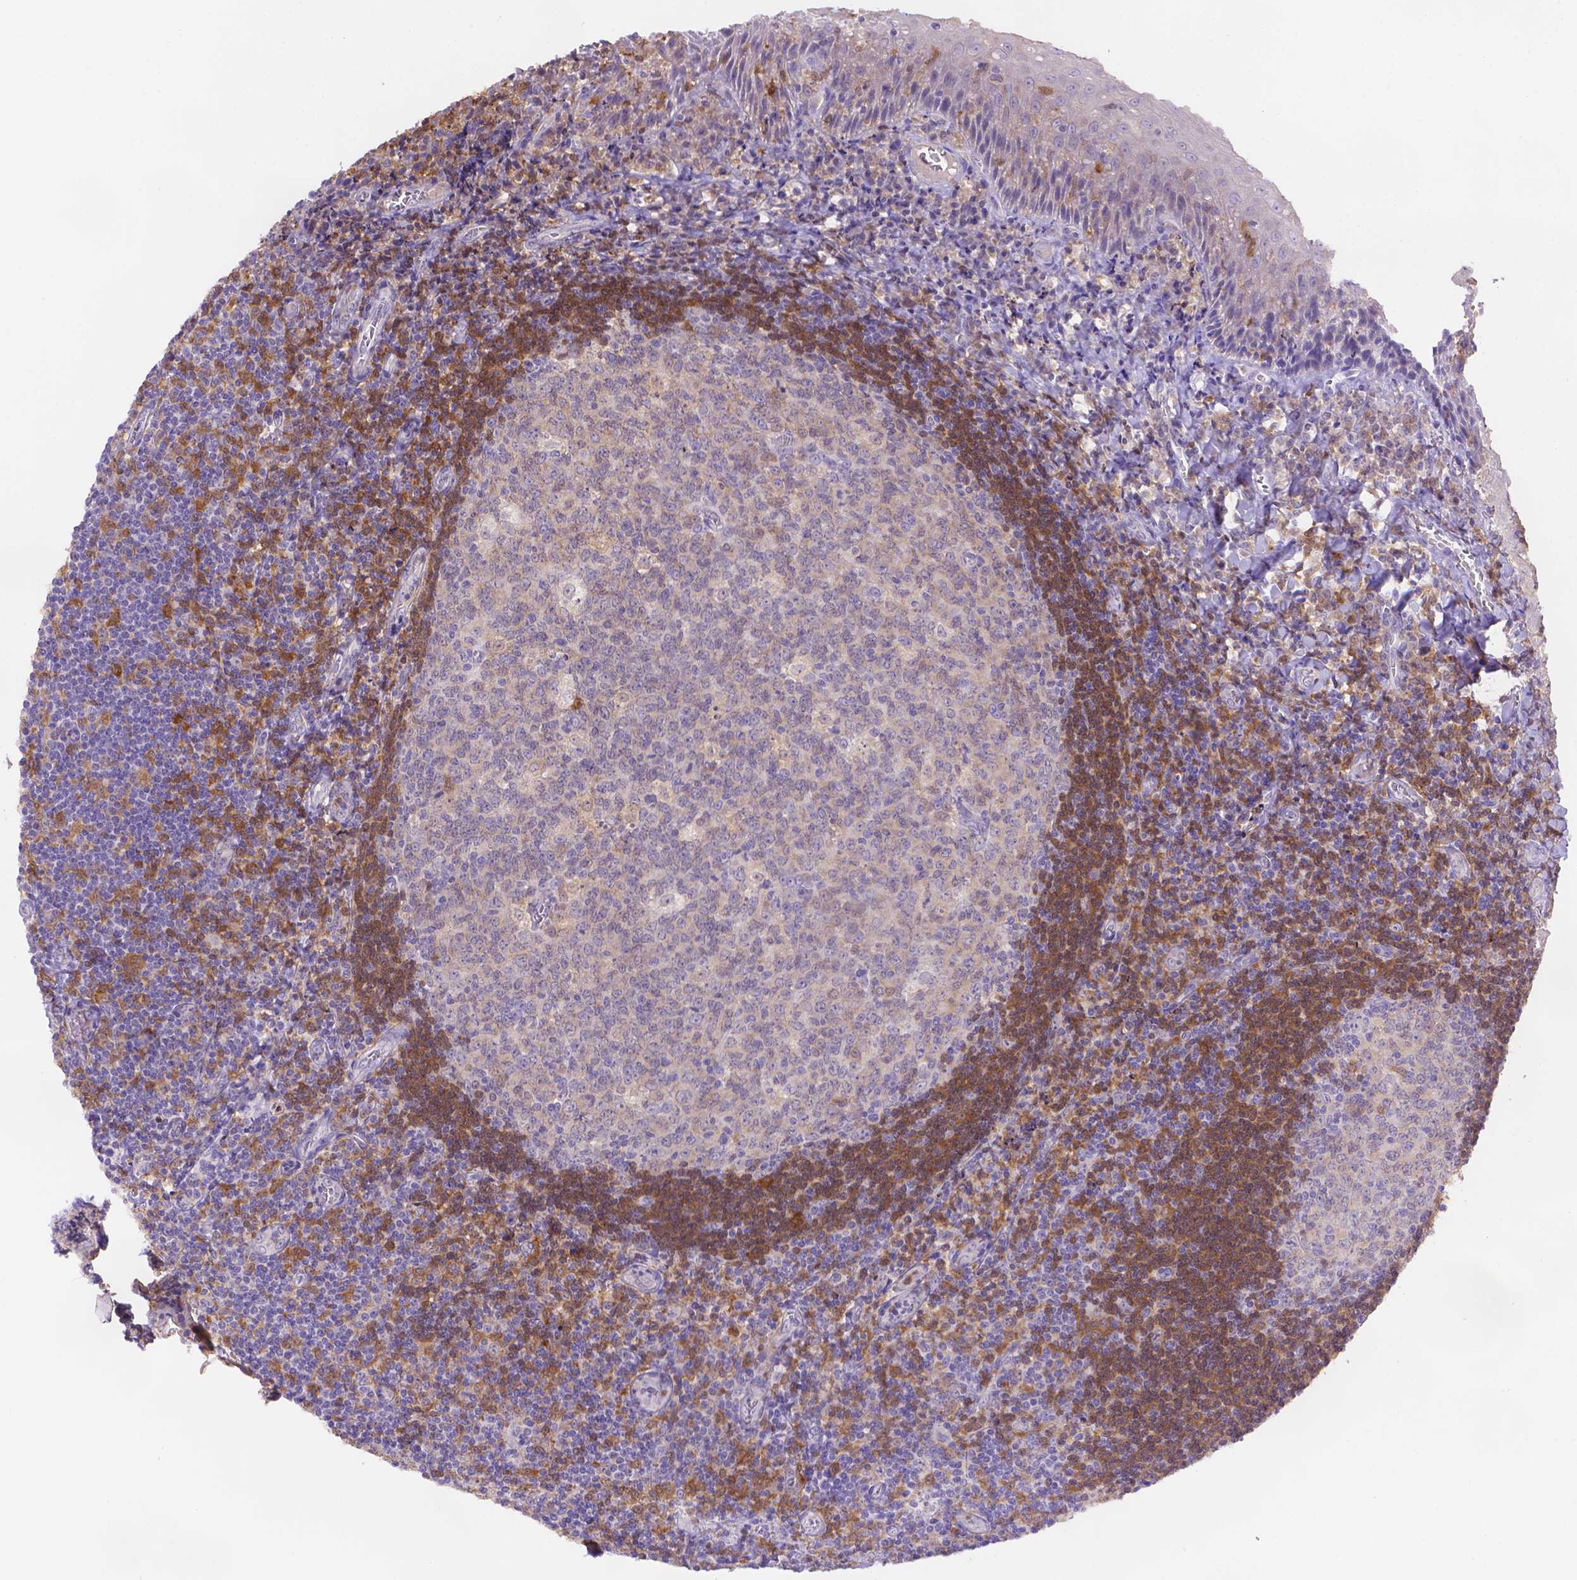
{"staining": {"intensity": "negative", "quantity": "none", "location": "none"}, "tissue": "tonsil", "cell_type": "Germinal center cells", "image_type": "normal", "snomed": [{"axis": "morphology", "description": "Normal tissue, NOS"}, {"axis": "morphology", "description": "Inflammation, NOS"}, {"axis": "topography", "description": "Tonsil"}], "caption": "Germinal center cells show no significant protein positivity in unremarkable tonsil.", "gene": "FGD2", "patient": {"sex": "female", "age": 31}}